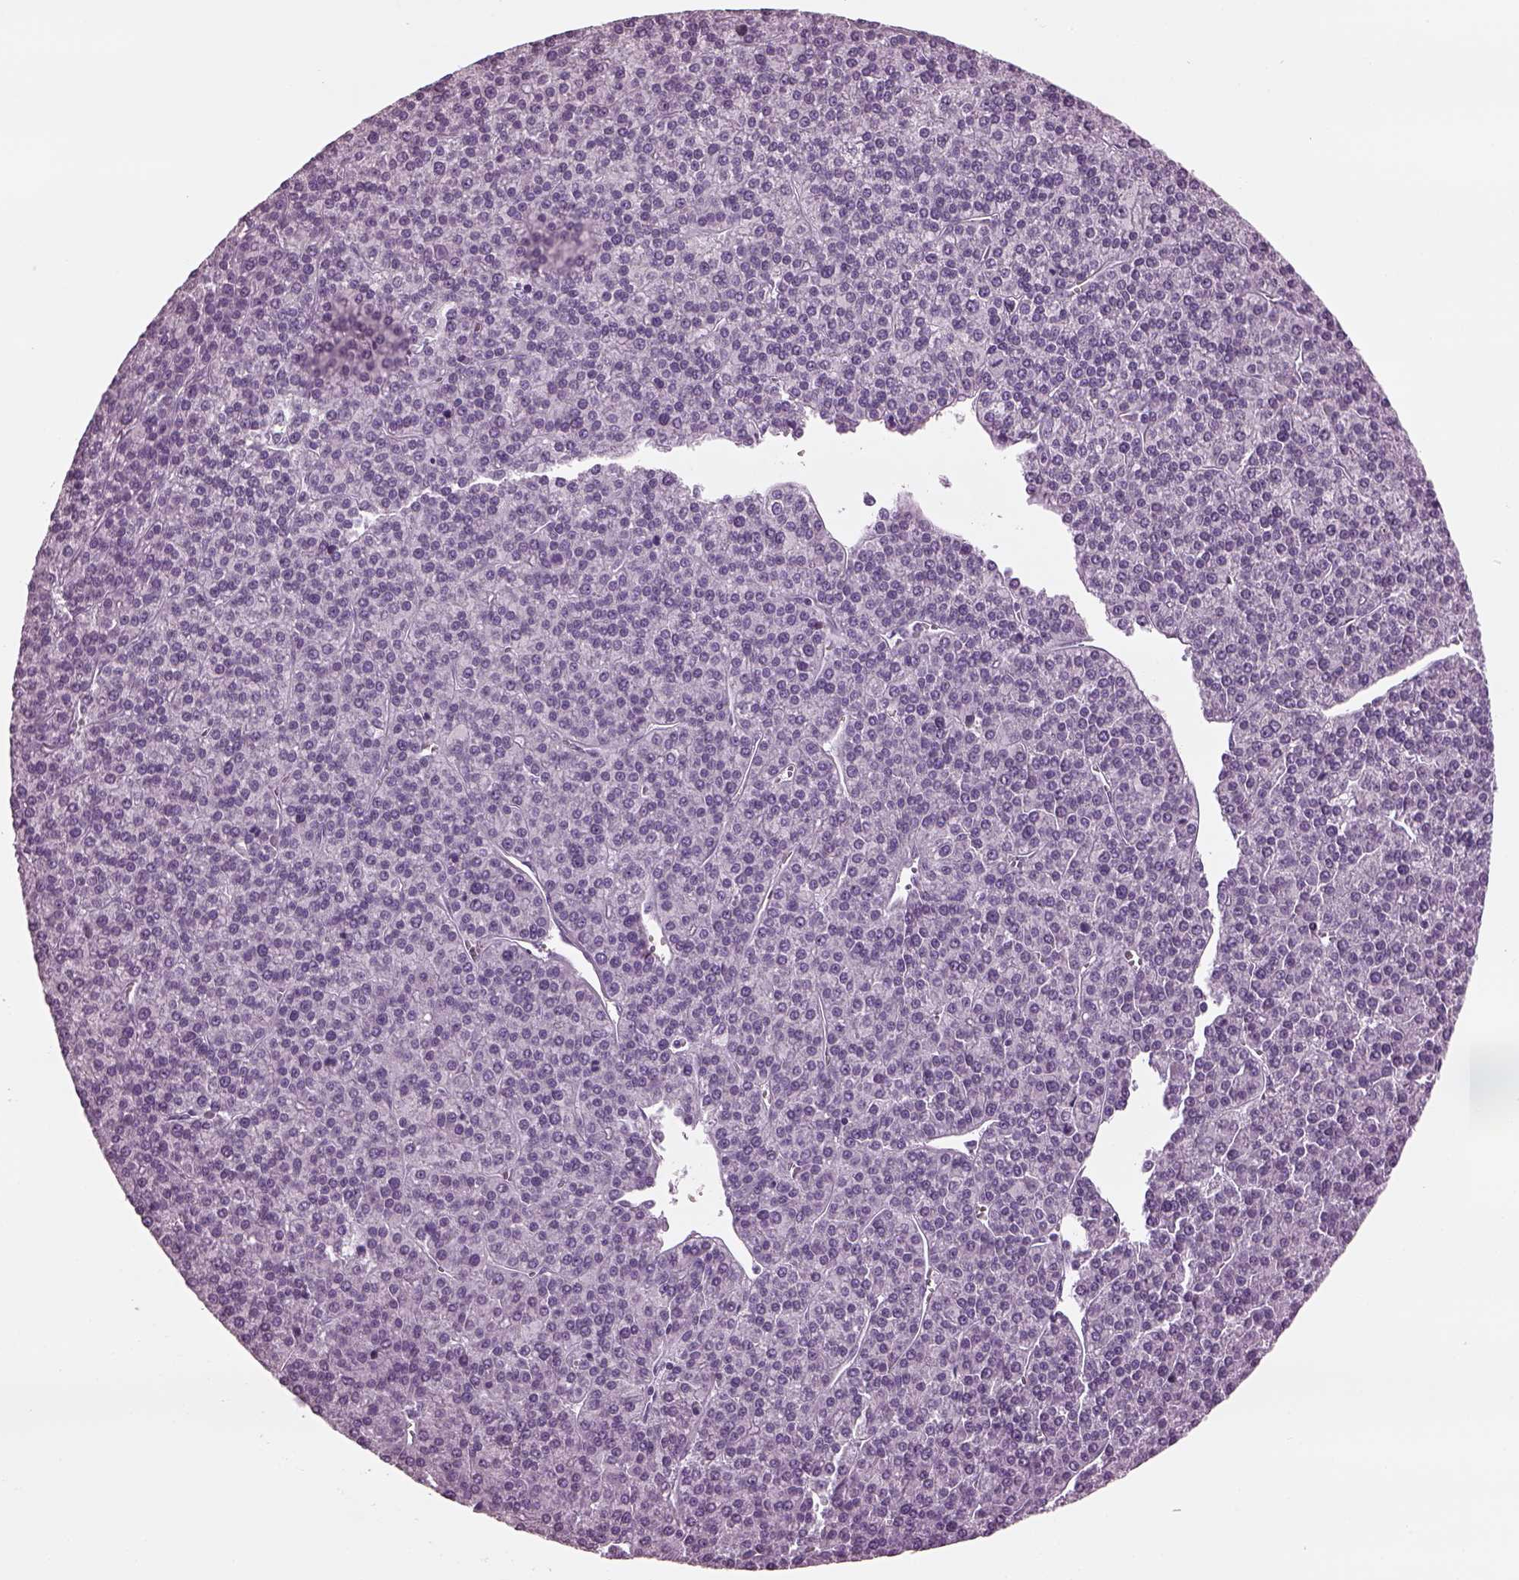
{"staining": {"intensity": "negative", "quantity": "none", "location": "none"}, "tissue": "liver cancer", "cell_type": "Tumor cells", "image_type": "cancer", "snomed": [{"axis": "morphology", "description": "Carcinoma, Hepatocellular, NOS"}, {"axis": "topography", "description": "Liver"}], "caption": "Tumor cells show no significant positivity in liver cancer (hepatocellular carcinoma).", "gene": "TPPP2", "patient": {"sex": "female", "age": 58}}